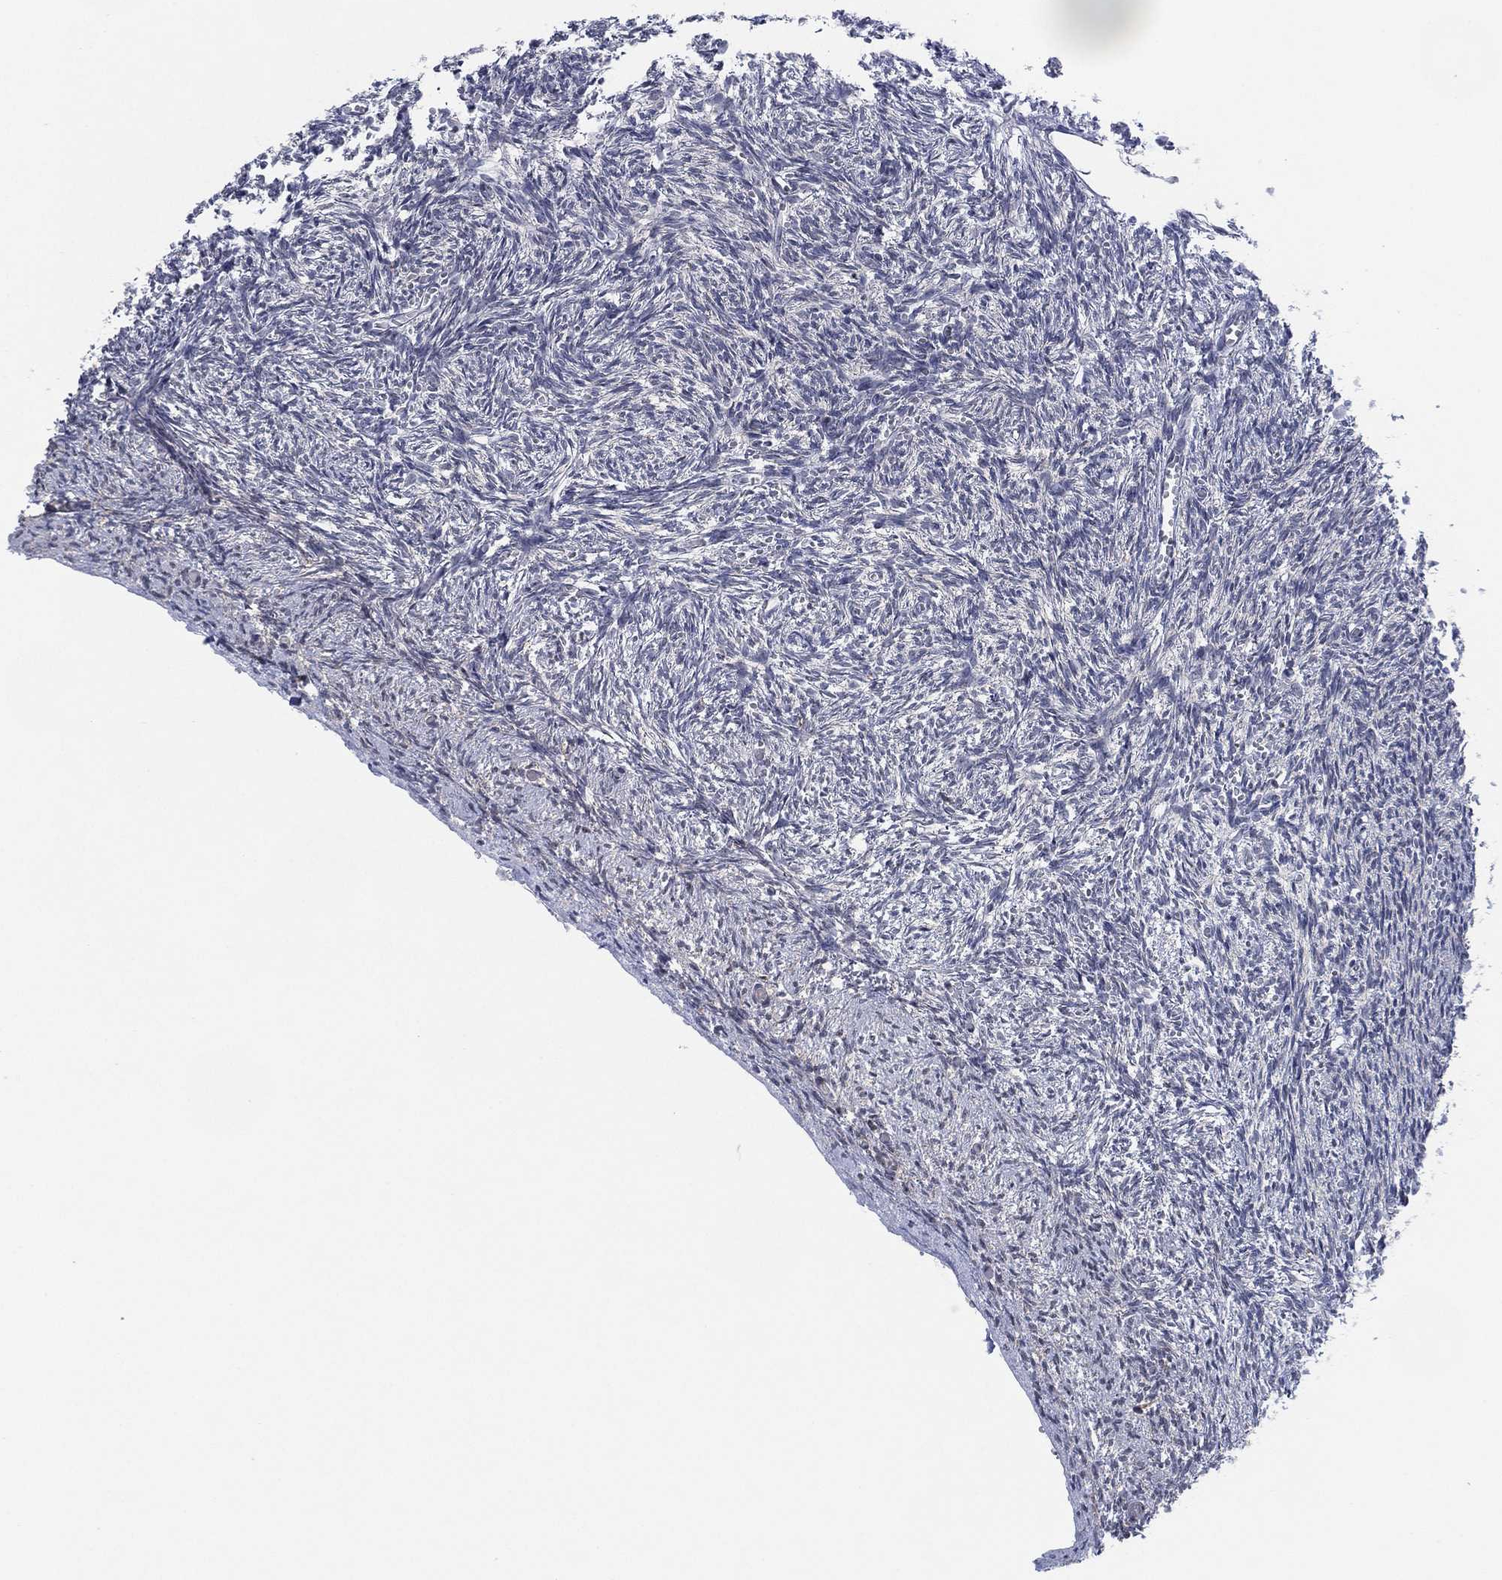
{"staining": {"intensity": "negative", "quantity": "none", "location": "none"}, "tissue": "ovary", "cell_type": "Ovarian stroma cells", "image_type": "normal", "snomed": [{"axis": "morphology", "description": "Normal tissue, NOS"}, {"axis": "topography", "description": "Ovary"}], "caption": "Immunohistochemistry (IHC) of unremarkable ovary reveals no expression in ovarian stroma cells. (Stains: DAB (3,3'-diaminobenzidine) IHC with hematoxylin counter stain, Microscopy: brightfield microscopy at high magnification).", "gene": "FAM104A", "patient": {"sex": "female", "age": 43}}